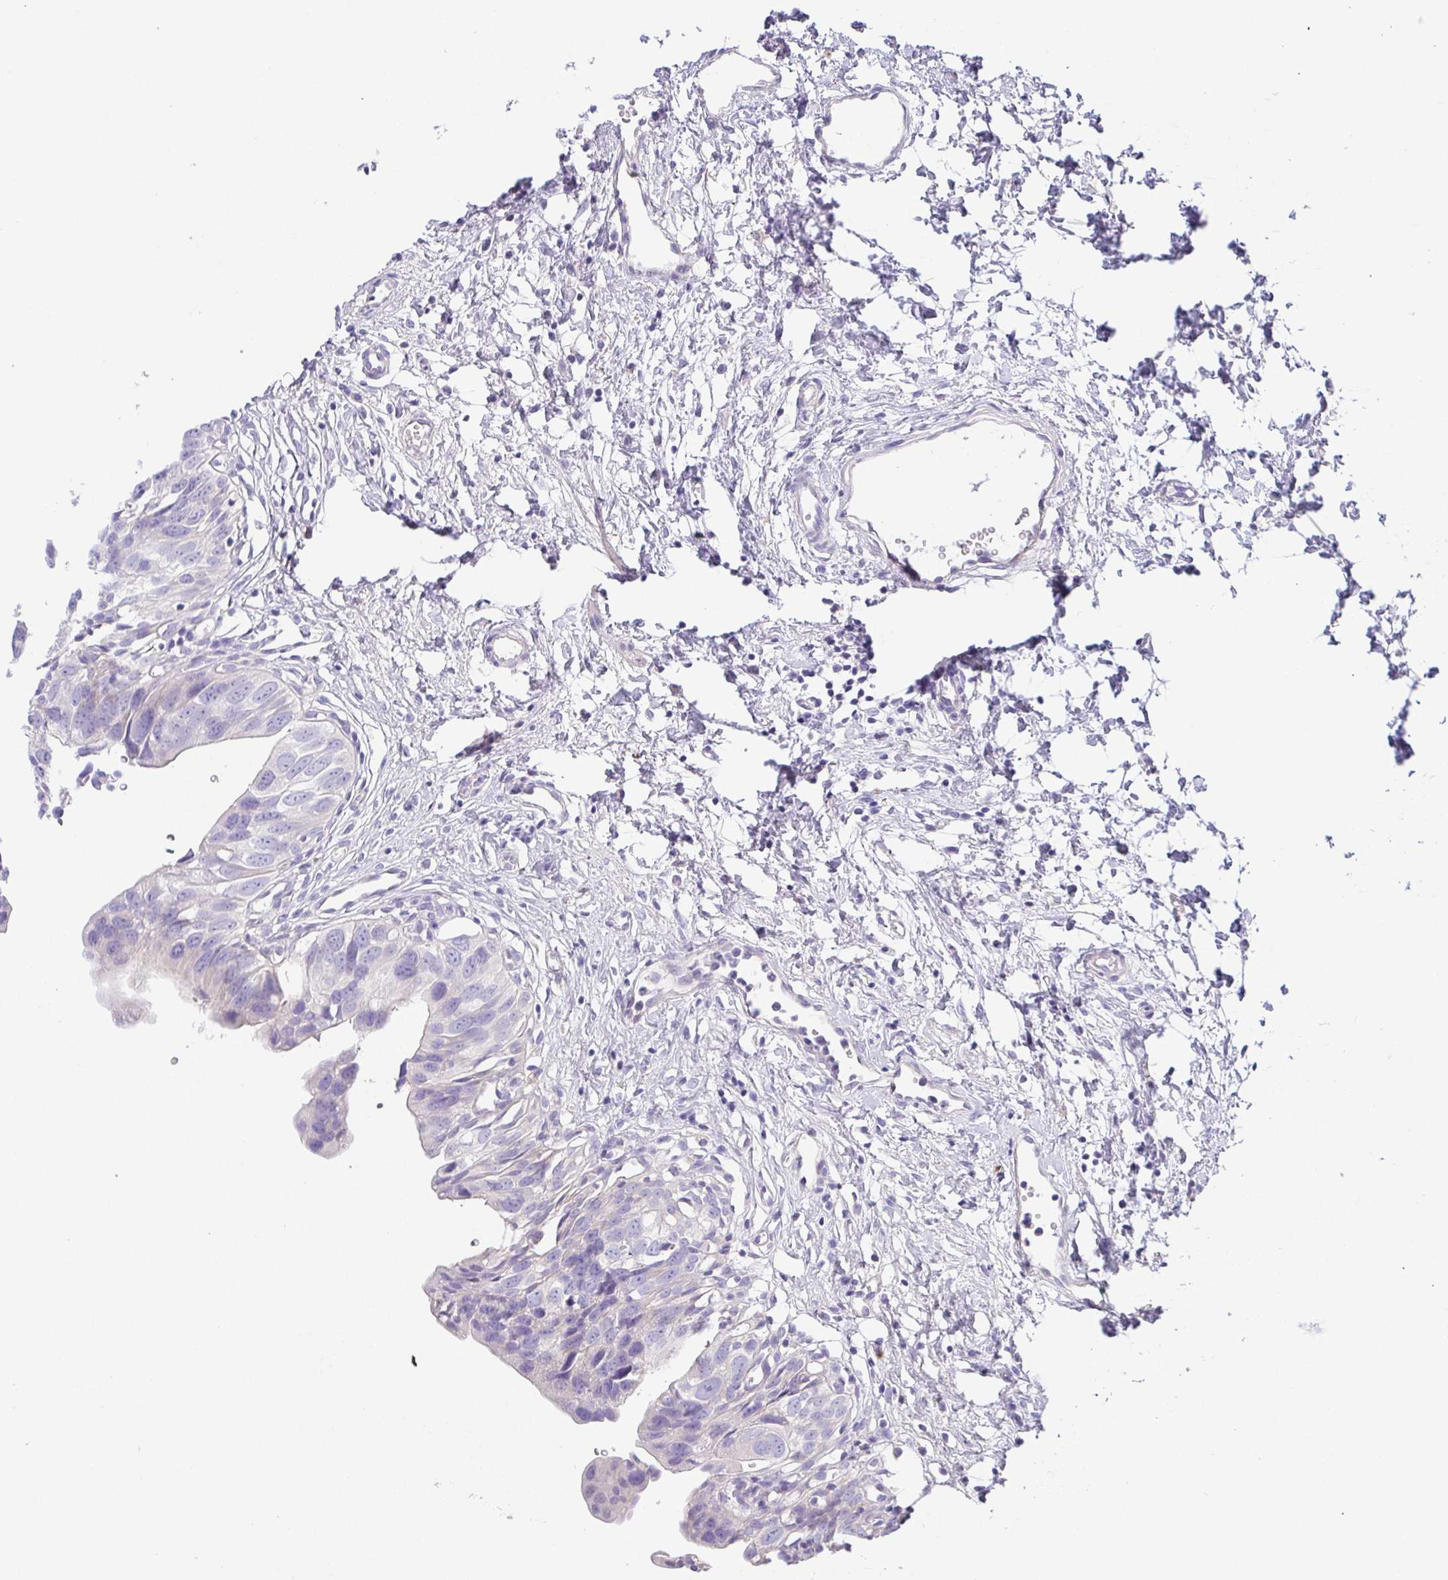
{"staining": {"intensity": "negative", "quantity": "none", "location": "none"}, "tissue": "urinary bladder", "cell_type": "Urothelial cells", "image_type": "normal", "snomed": [{"axis": "morphology", "description": "Normal tissue, NOS"}, {"axis": "topography", "description": "Urinary bladder"}], "caption": "Urothelial cells are negative for brown protein staining in normal urinary bladder.", "gene": "PKDREJ", "patient": {"sex": "male", "age": 51}}